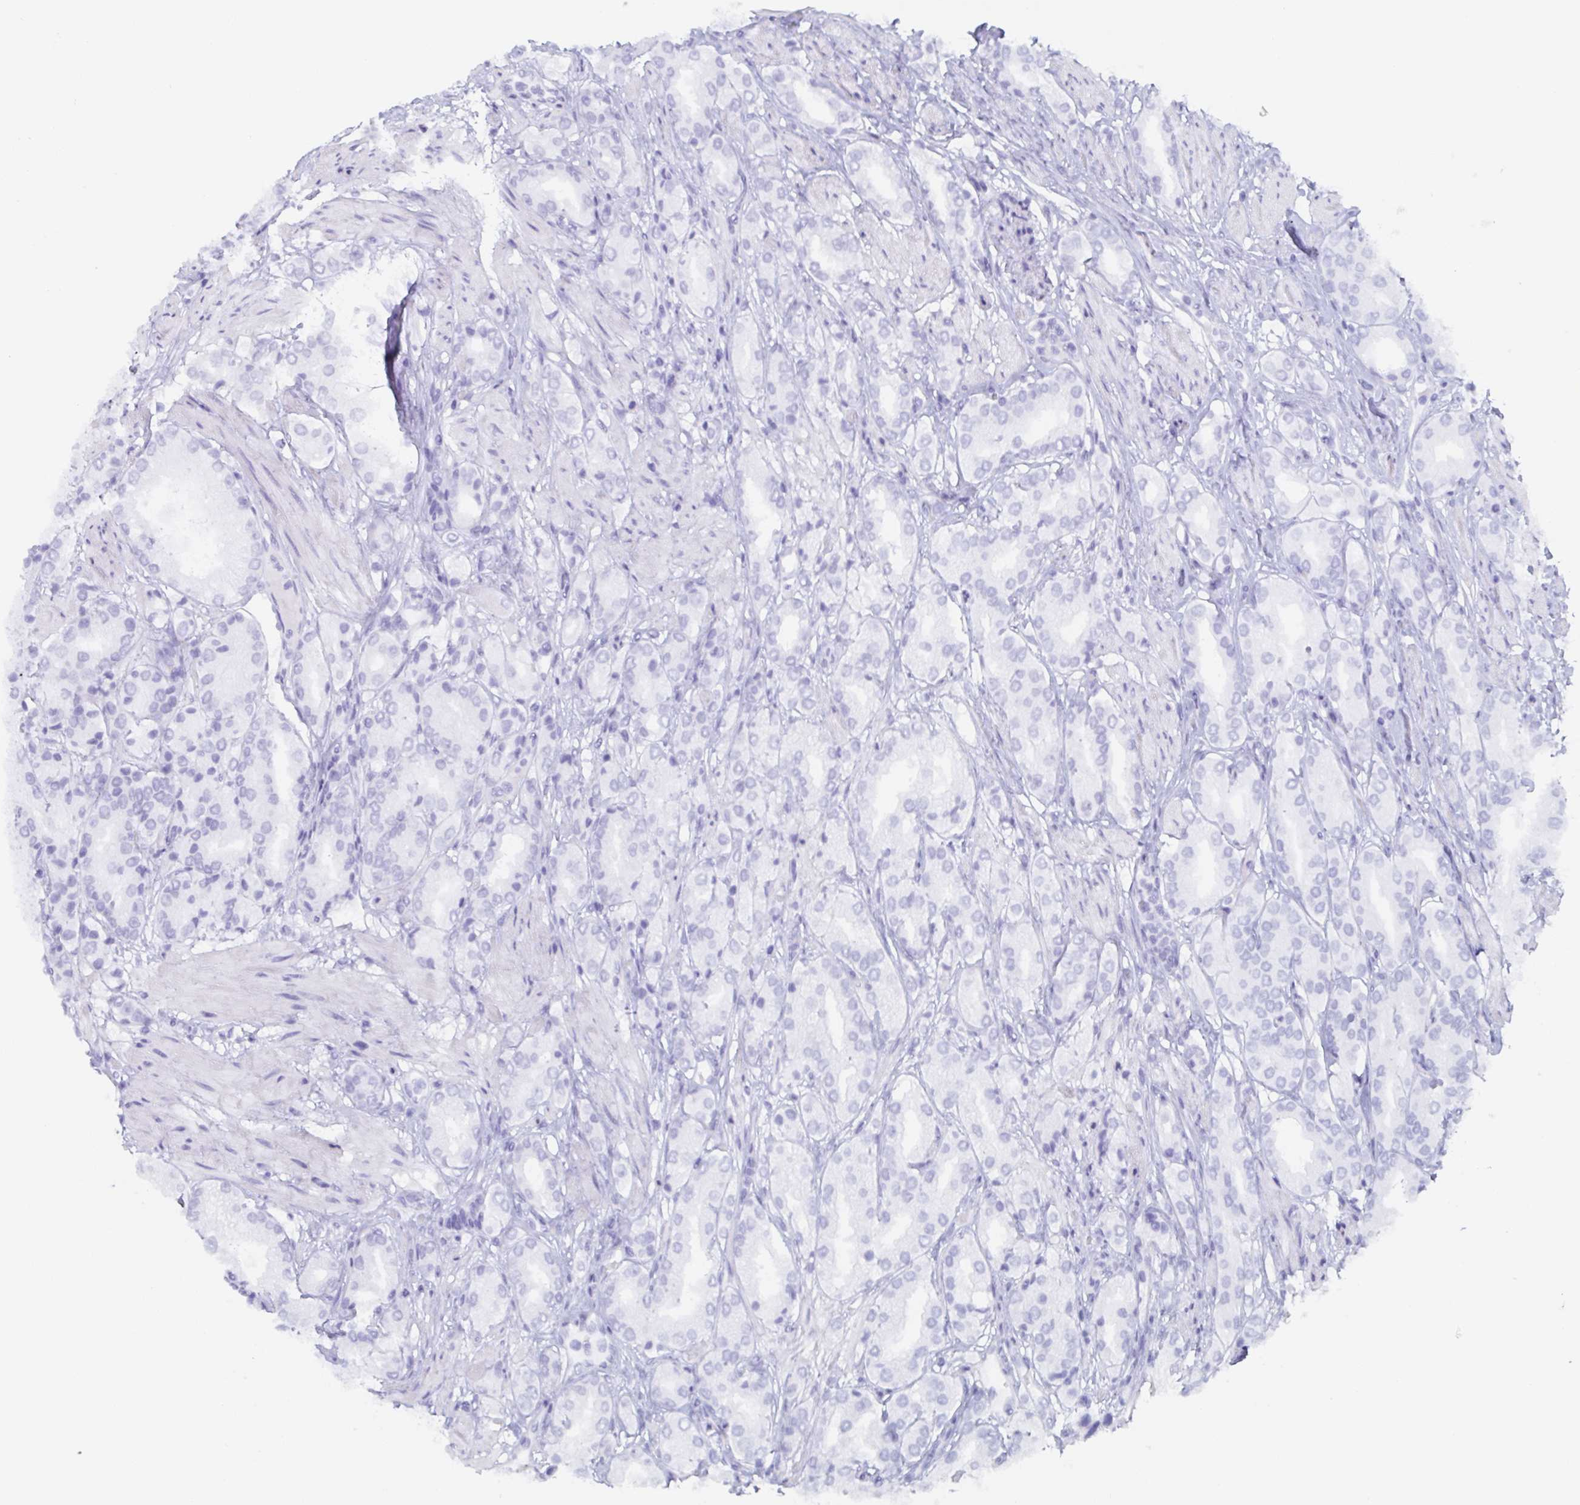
{"staining": {"intensity": "negative", "quantity": "none", "location": "none"}, "tissue": "prostate cancer", "cell_type": "Tumor cells", "image_type": "cancer", "snomed": [{"axis": "morphology", "description": "Adenocarcinoma, High grade"}, {"axis": "topography", "description": "Prostate"}], "caption": "Immunohistochemistry (IHC) histopathology image of human prostate high-grade adenocarcinoma stained for a protein (brown), which displays no staining in tumor cells. (DAB immunohistochemistry with hematoxylin counter stain).", "gene": "AGFG2", "patient": {"sex": "male", "age": 68}}